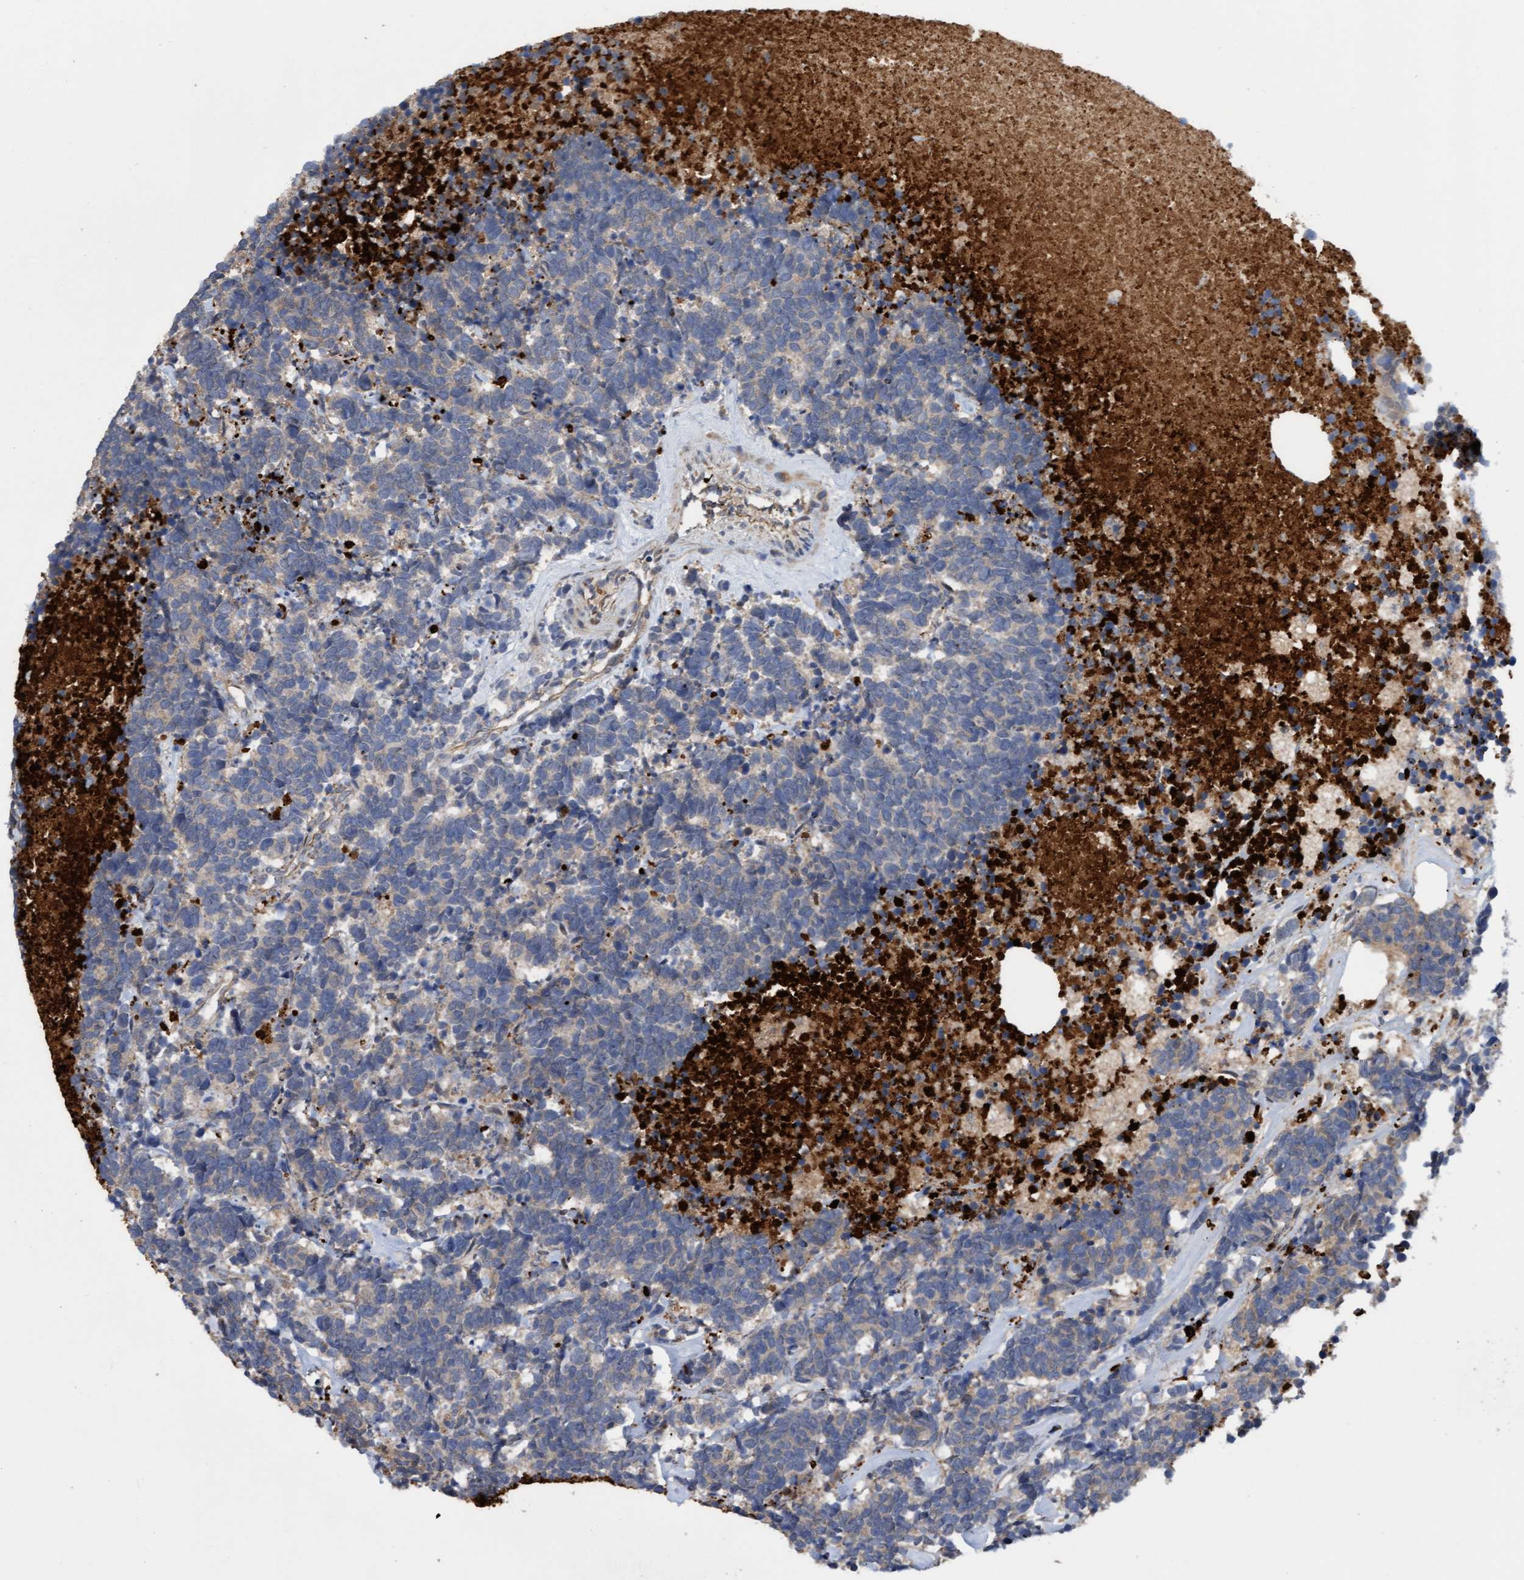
{"staining": {"intensity": "weak", "quantity": "<25%", "location": "cytoplasmic/membranous"}, "tissue": "carcinoid", "cell_type": "Tumor cells", "image_type": "cancer", "snomed": [{"axis": "morphology", "description": "Carcinoma, NOS"}, {"axis": "morphology", "description": "Carcinoid, malignant, NOS"}, {"axis": "topography", "description": "Urinary bladder"}], "caption": "Protein analysis of malignant carcinoid exhibits no significant staining in tumor cells. Nuclei are stained in blue.", "gene": "ITFG1", "patient": {"sex": "male", "age": 57}}